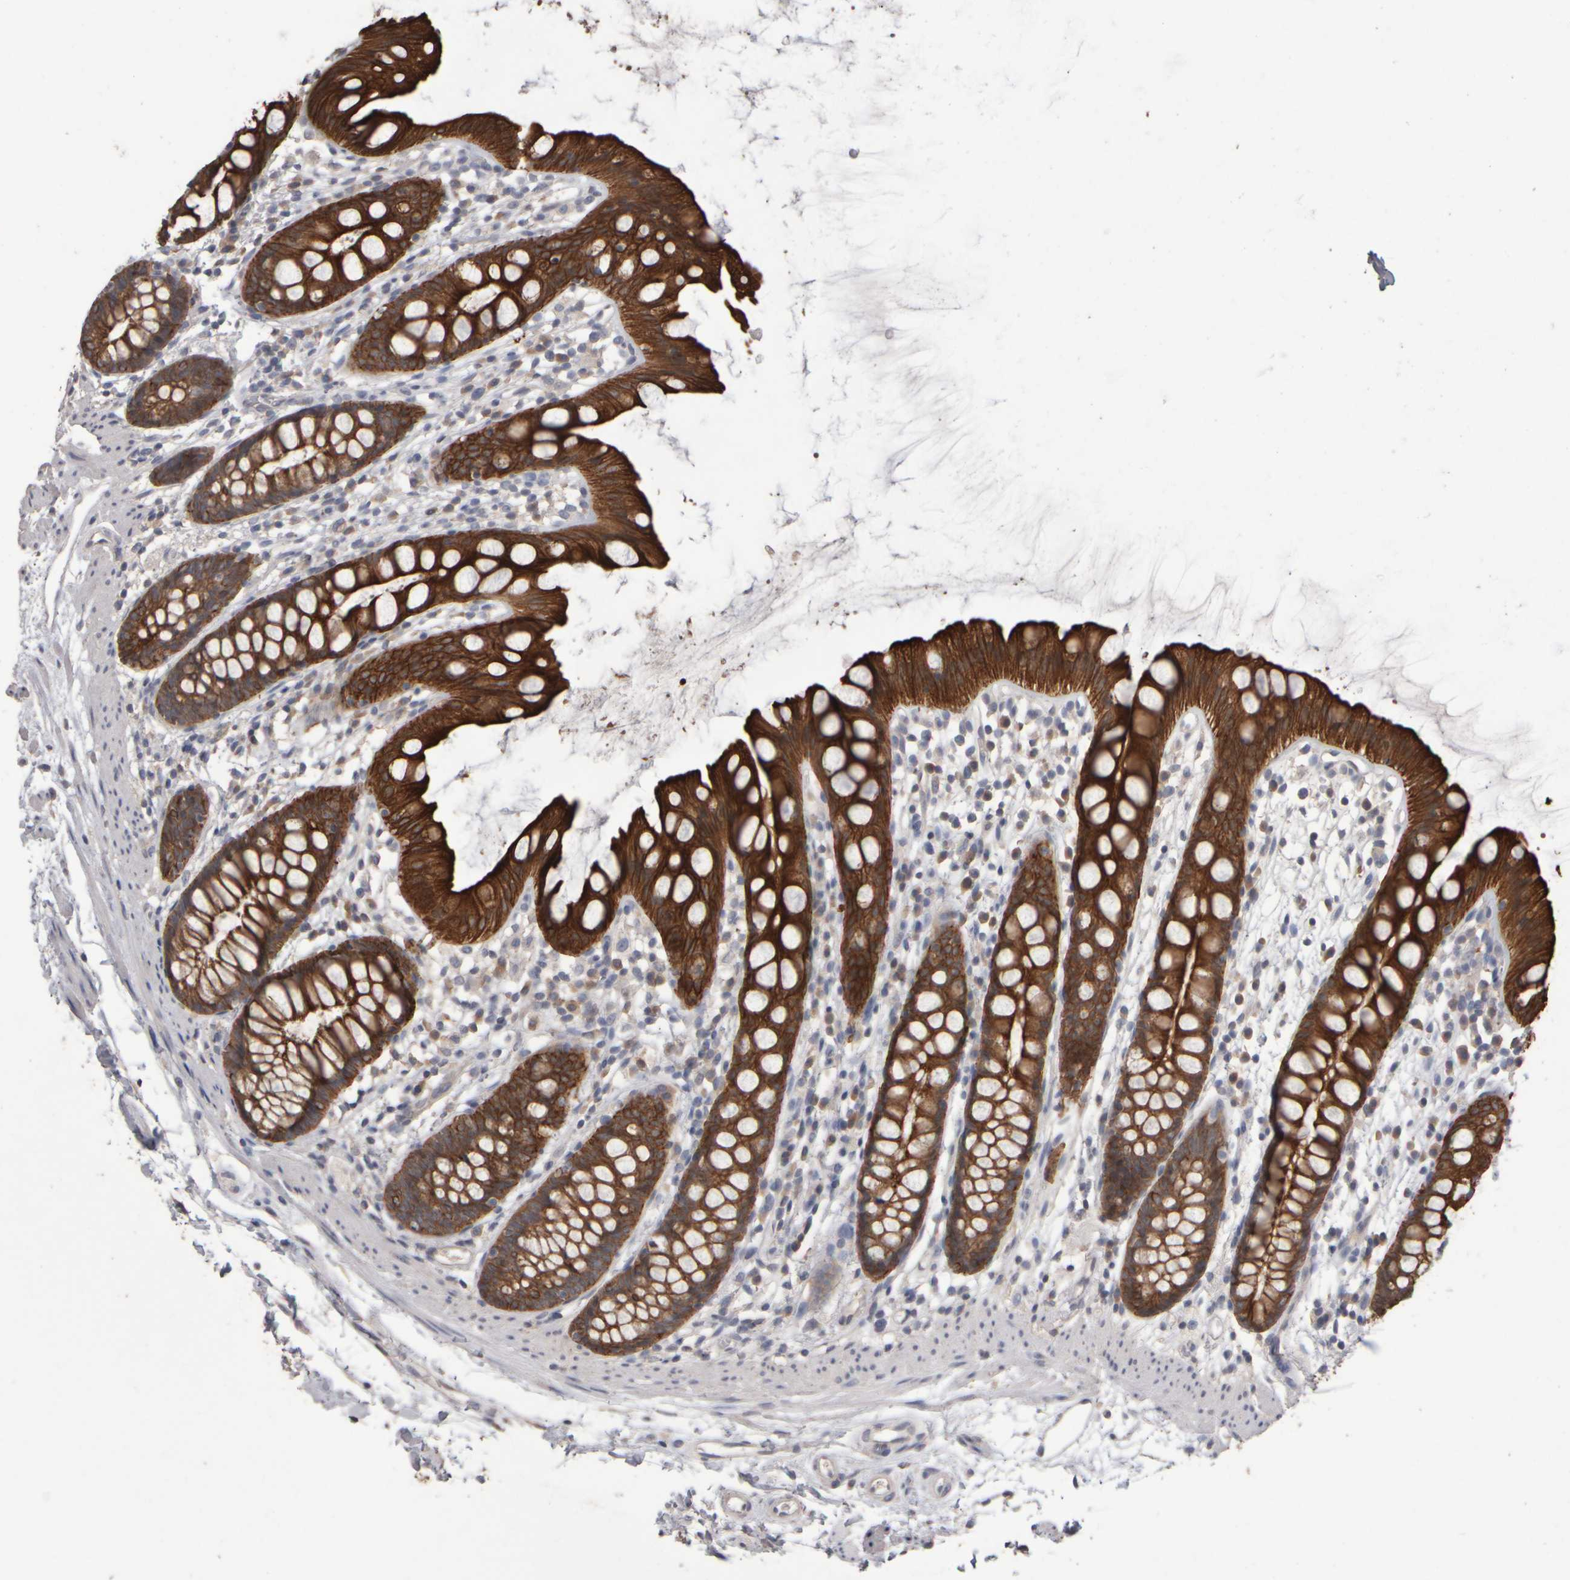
{"staining": {"intensity": "strong", "quantity": ">75%", "location": "cytoplasmic/membranous"}, "tissue": "rectum", "cell_type": "Glandular cells", "image_type": "normal", "snomed": [{"axis": "morphology", "description": "Normal tissue, NOS"}, {"axis": "topography", "description": "Rectum"}], "caption": "Protein analysis of normal rectum demonstrates strong cytoplasmic/membranous staining in about >75% of glandular cells.", "gene": "EPHX2", "patient": {"sex": "female", "age": 65}}